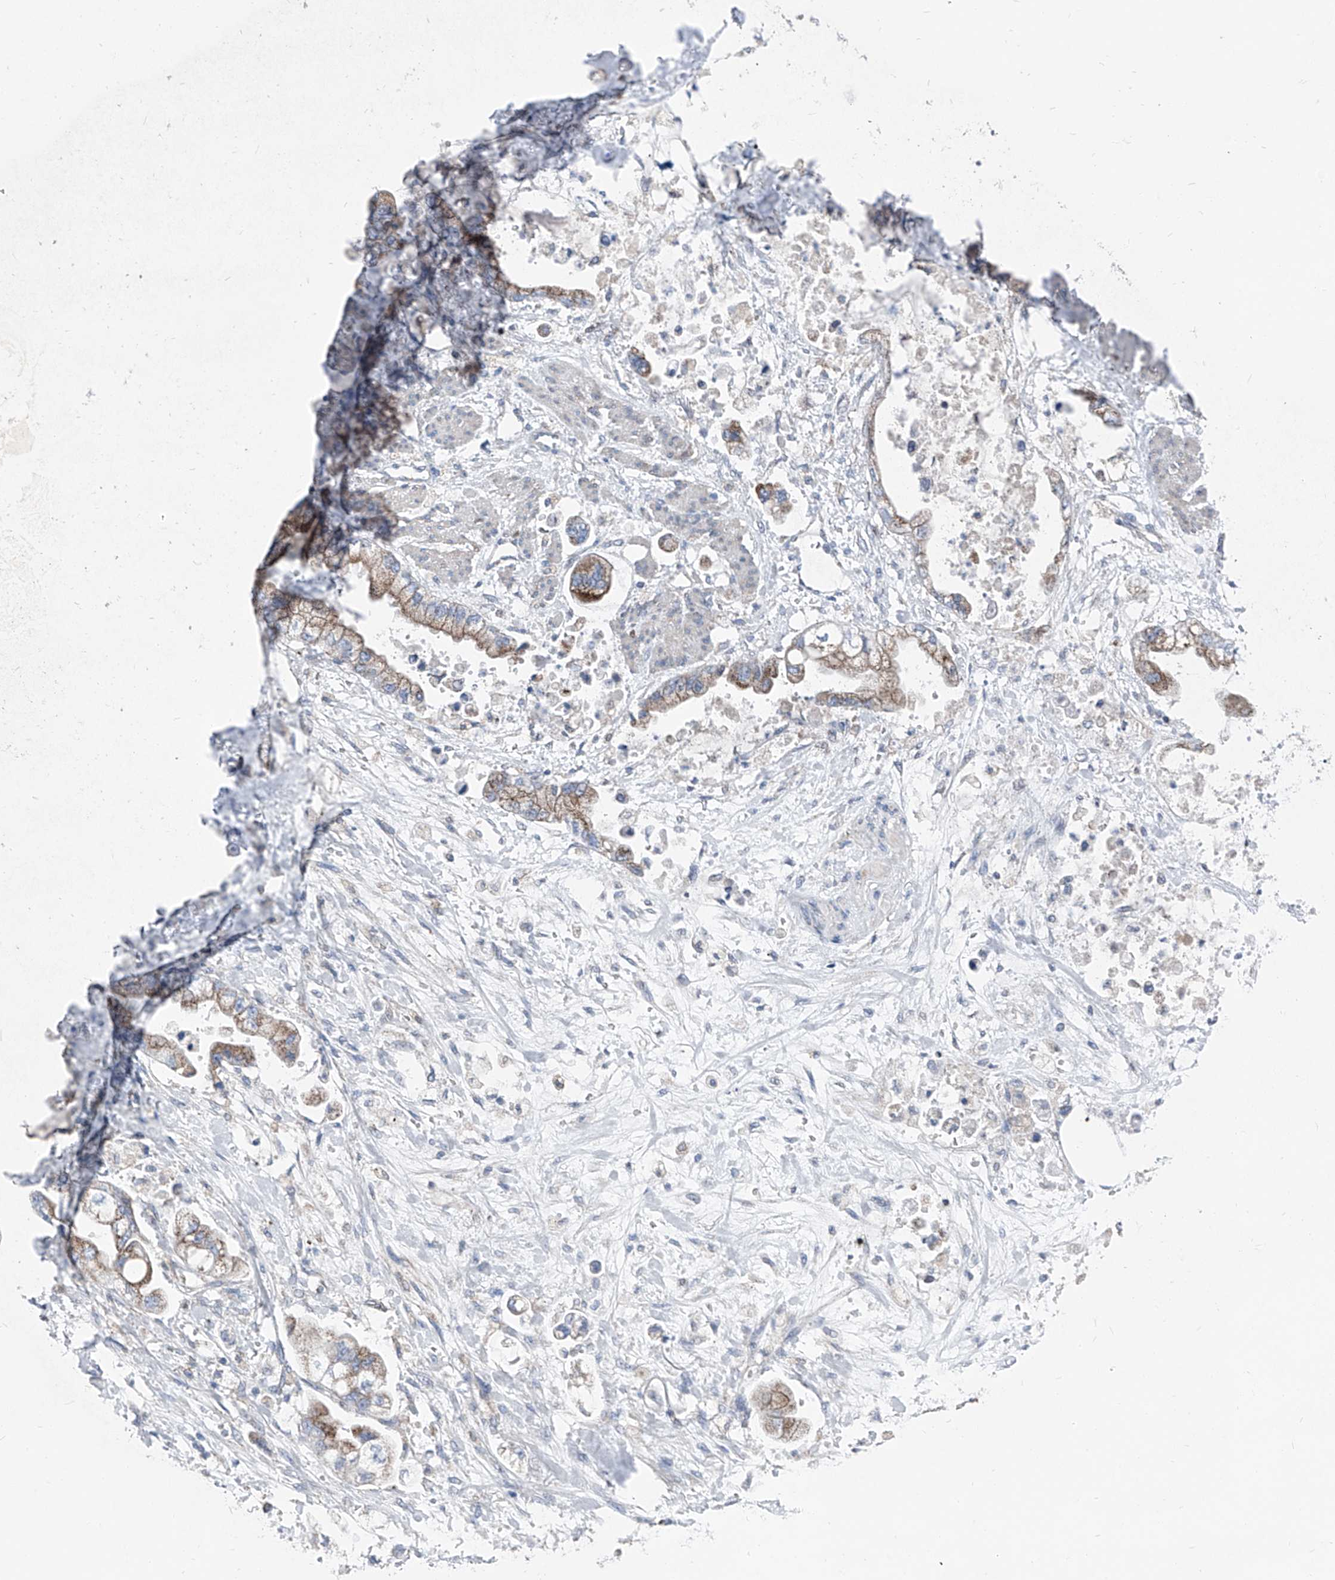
{"staining": {"intensity": "moderate", "quantity": ">75%", "location": "cytoplasmic/membranous"}, "tissue": "stomach cancer", "cell_type": "Tumor cells", "image_type": "cancer", "snomed": [{"axis": "morphology", "description": "Adenocarcinoma, NOS"}, {"axis": "topography", "description": "Stomach"}], "caption": "A brown stain shows moderate cytoplasmic/membranous positivity of a protein in stomach adenocarcinoma tumor cells.", "gene": "AGPS", "patient": {"sex": "male", "age": 62}}